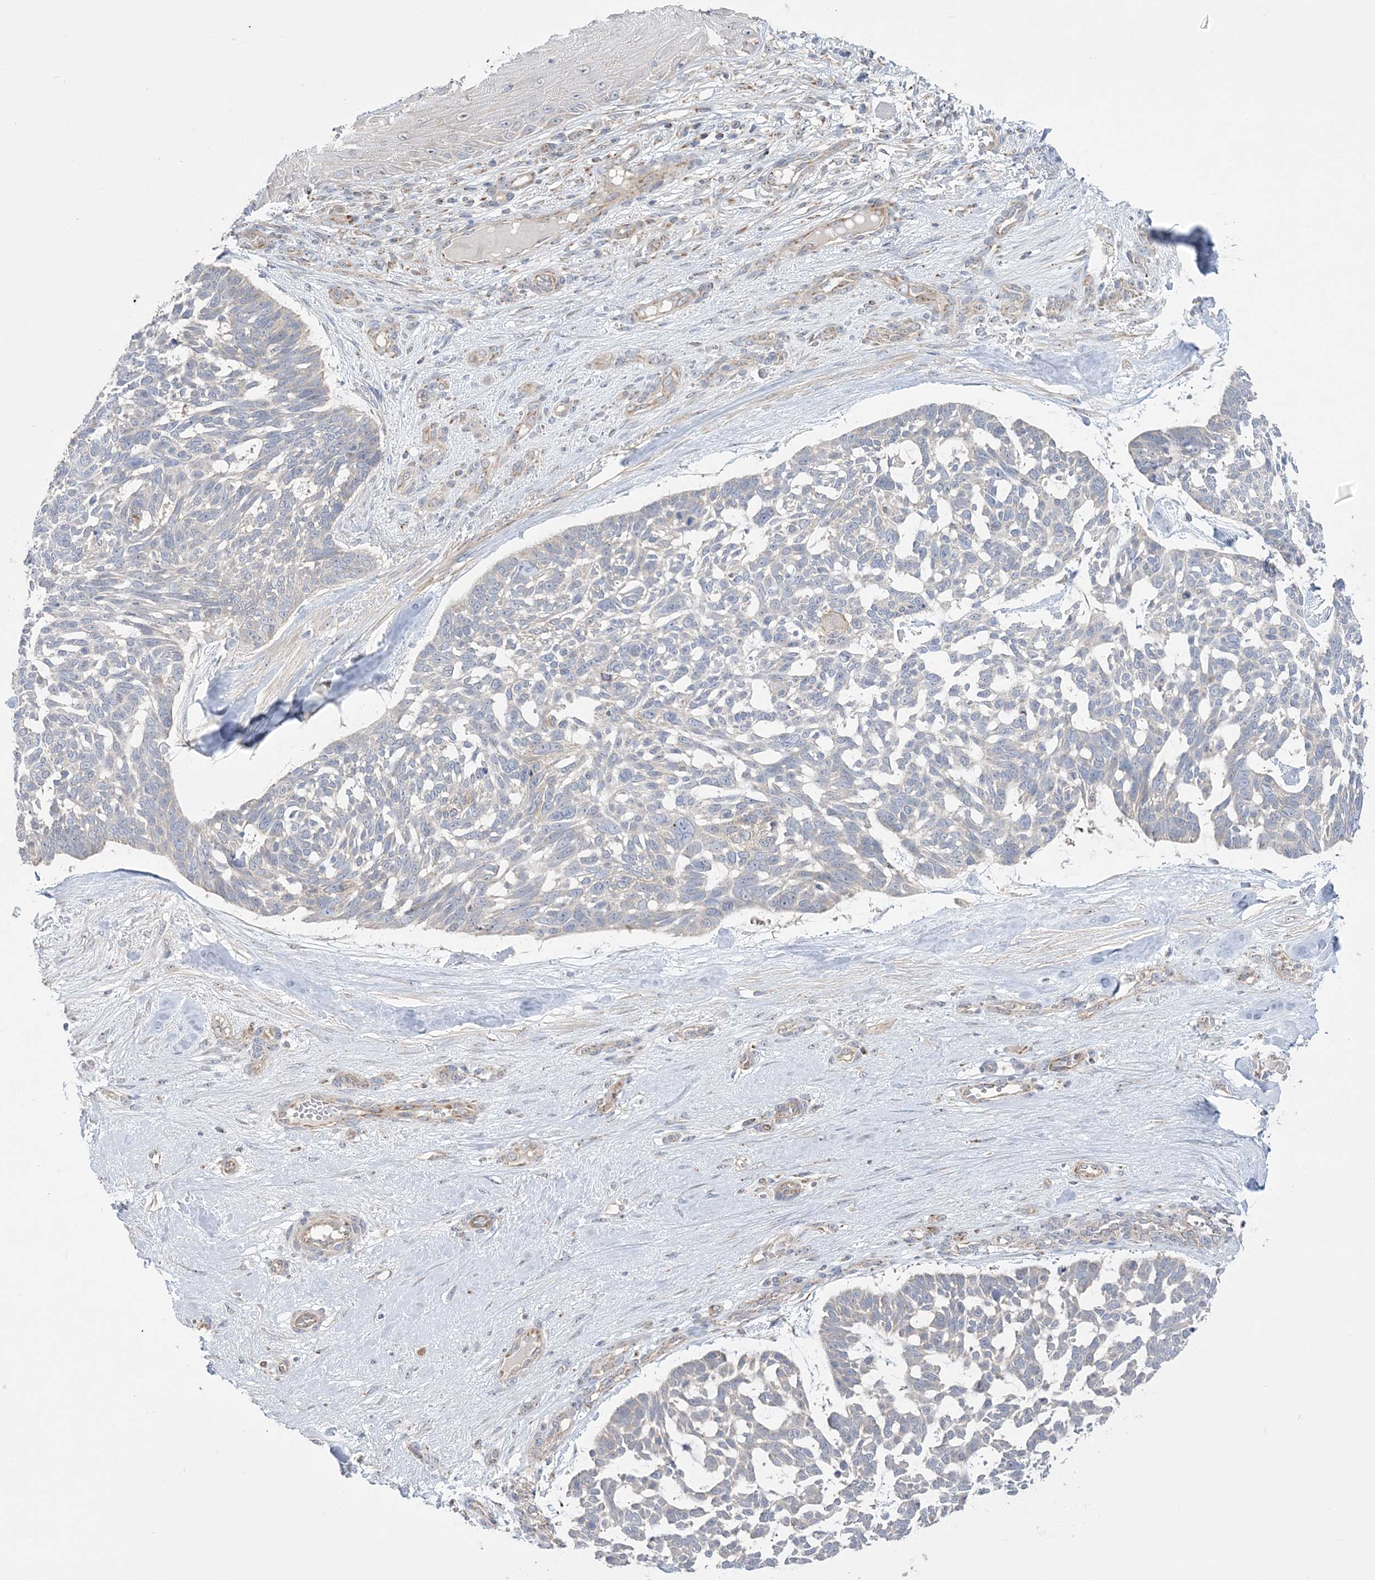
{"staining": {"intensity": "negative", "quantity": "none", "location": "none"}, "tissue": "skin cancer", "cell_type": "Tumor cells", "image_type": "cancer", "snomed": [{"axis": "morphology", "description": "Basal cell carcinoma"}, {"axis": "topography", "description": "Skin"}], "caption": "Tumor cells are negative for protein expression in human skin cancer (basal cell carcinoma). (DAB immunohistochemistry, high magnification).", "gene": "MMADHC", "patient": {"sex": "male", "age": 88}}